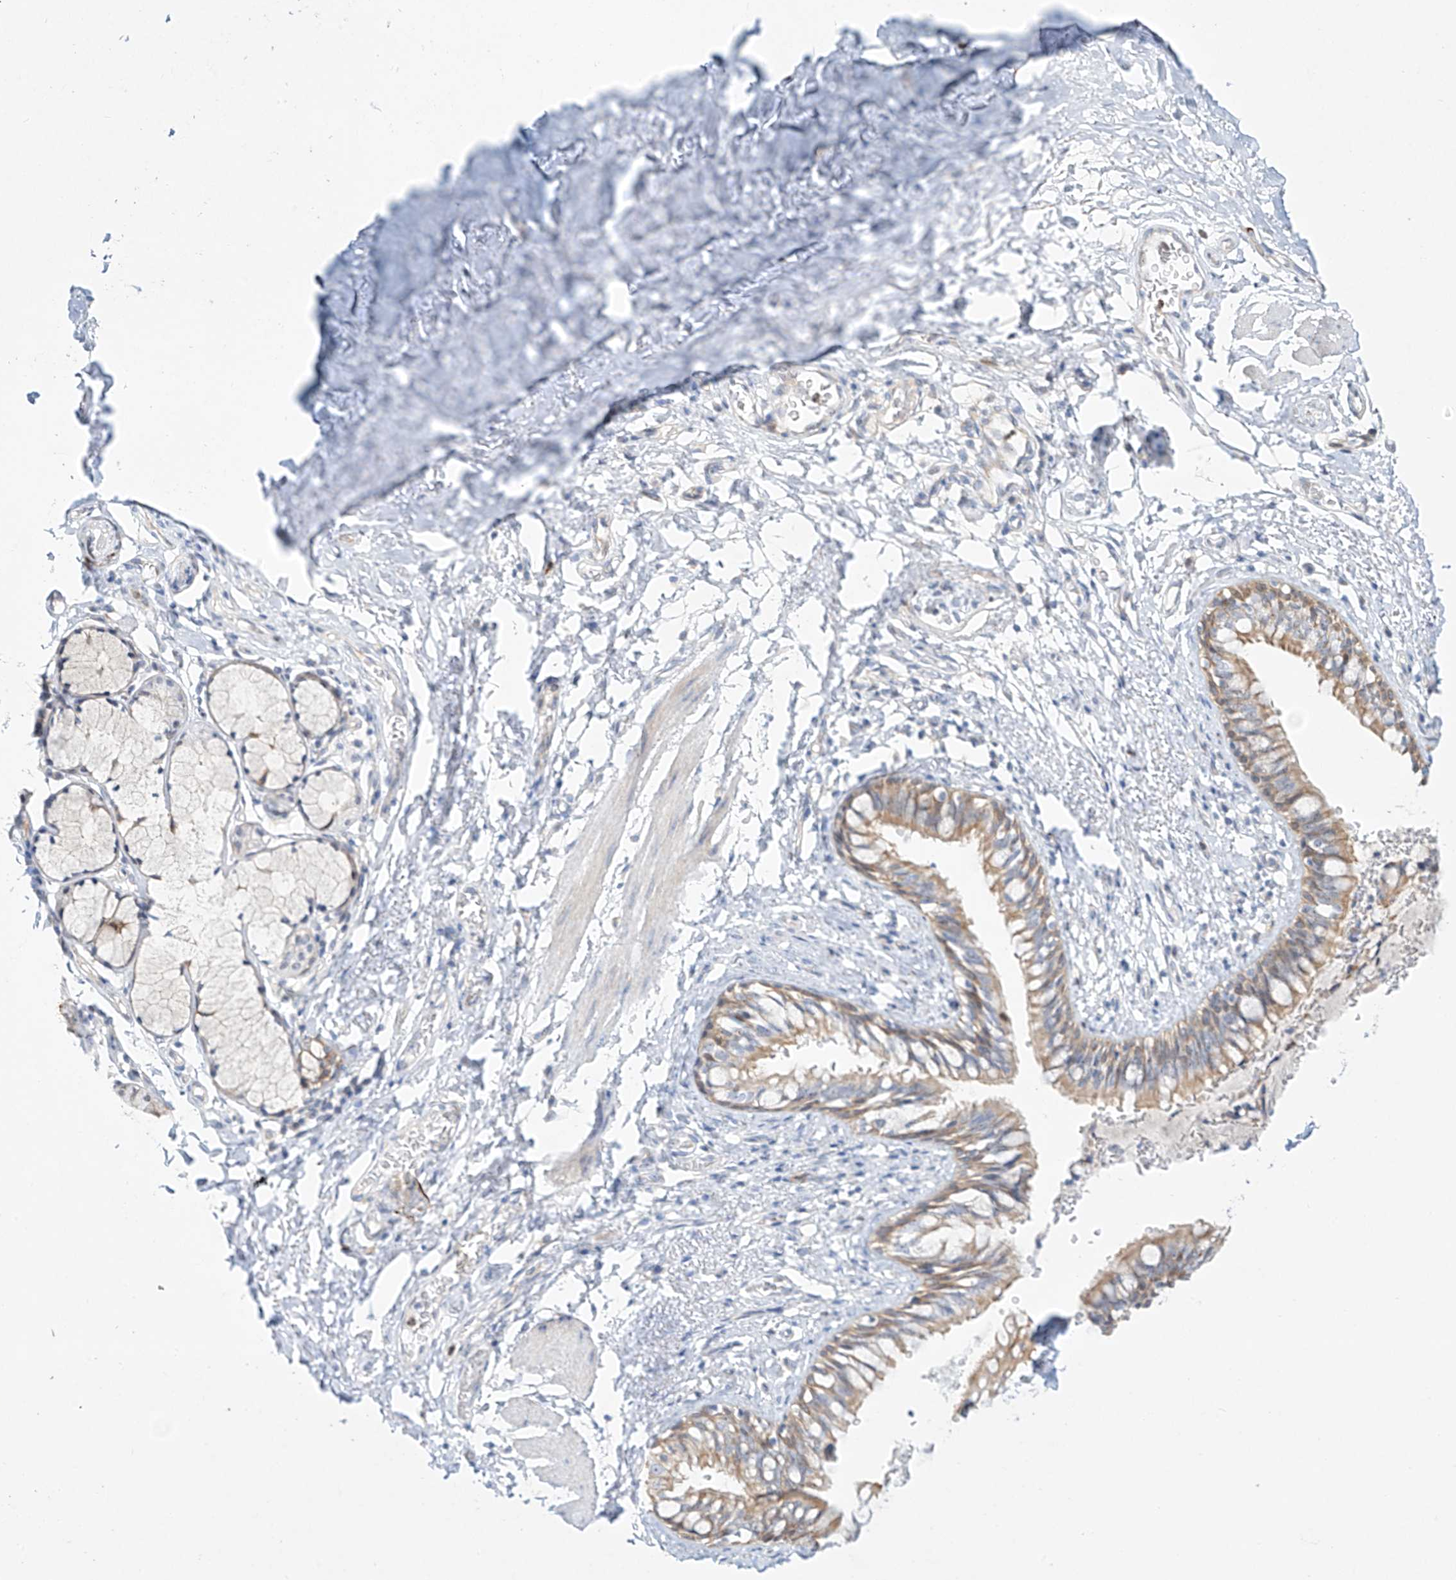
{"staining": {"intensity": "weak", "quantity": ">75%", "location": "cytoplasmic/membranous,nuclear"}, "tissue": "bronchus", "cell_type": "Respiratory epithelial cells", "image_type": "normal", "snomed": [{"axis": "morphology", "description": "Normal tissue, NOS"}, {"axis": "topography", "description": "Cartilage tissue"}, {"axis": "topography", "description": "Bronchus"}], "caption": "Protein staining of benign bronchus shows weak cytoplasmic/membranous,nuclear positivity in approximately >75% of respiratory epithelial cells.", "gene": "SNU13", "patient": {"sex": "female", "age": 36}}